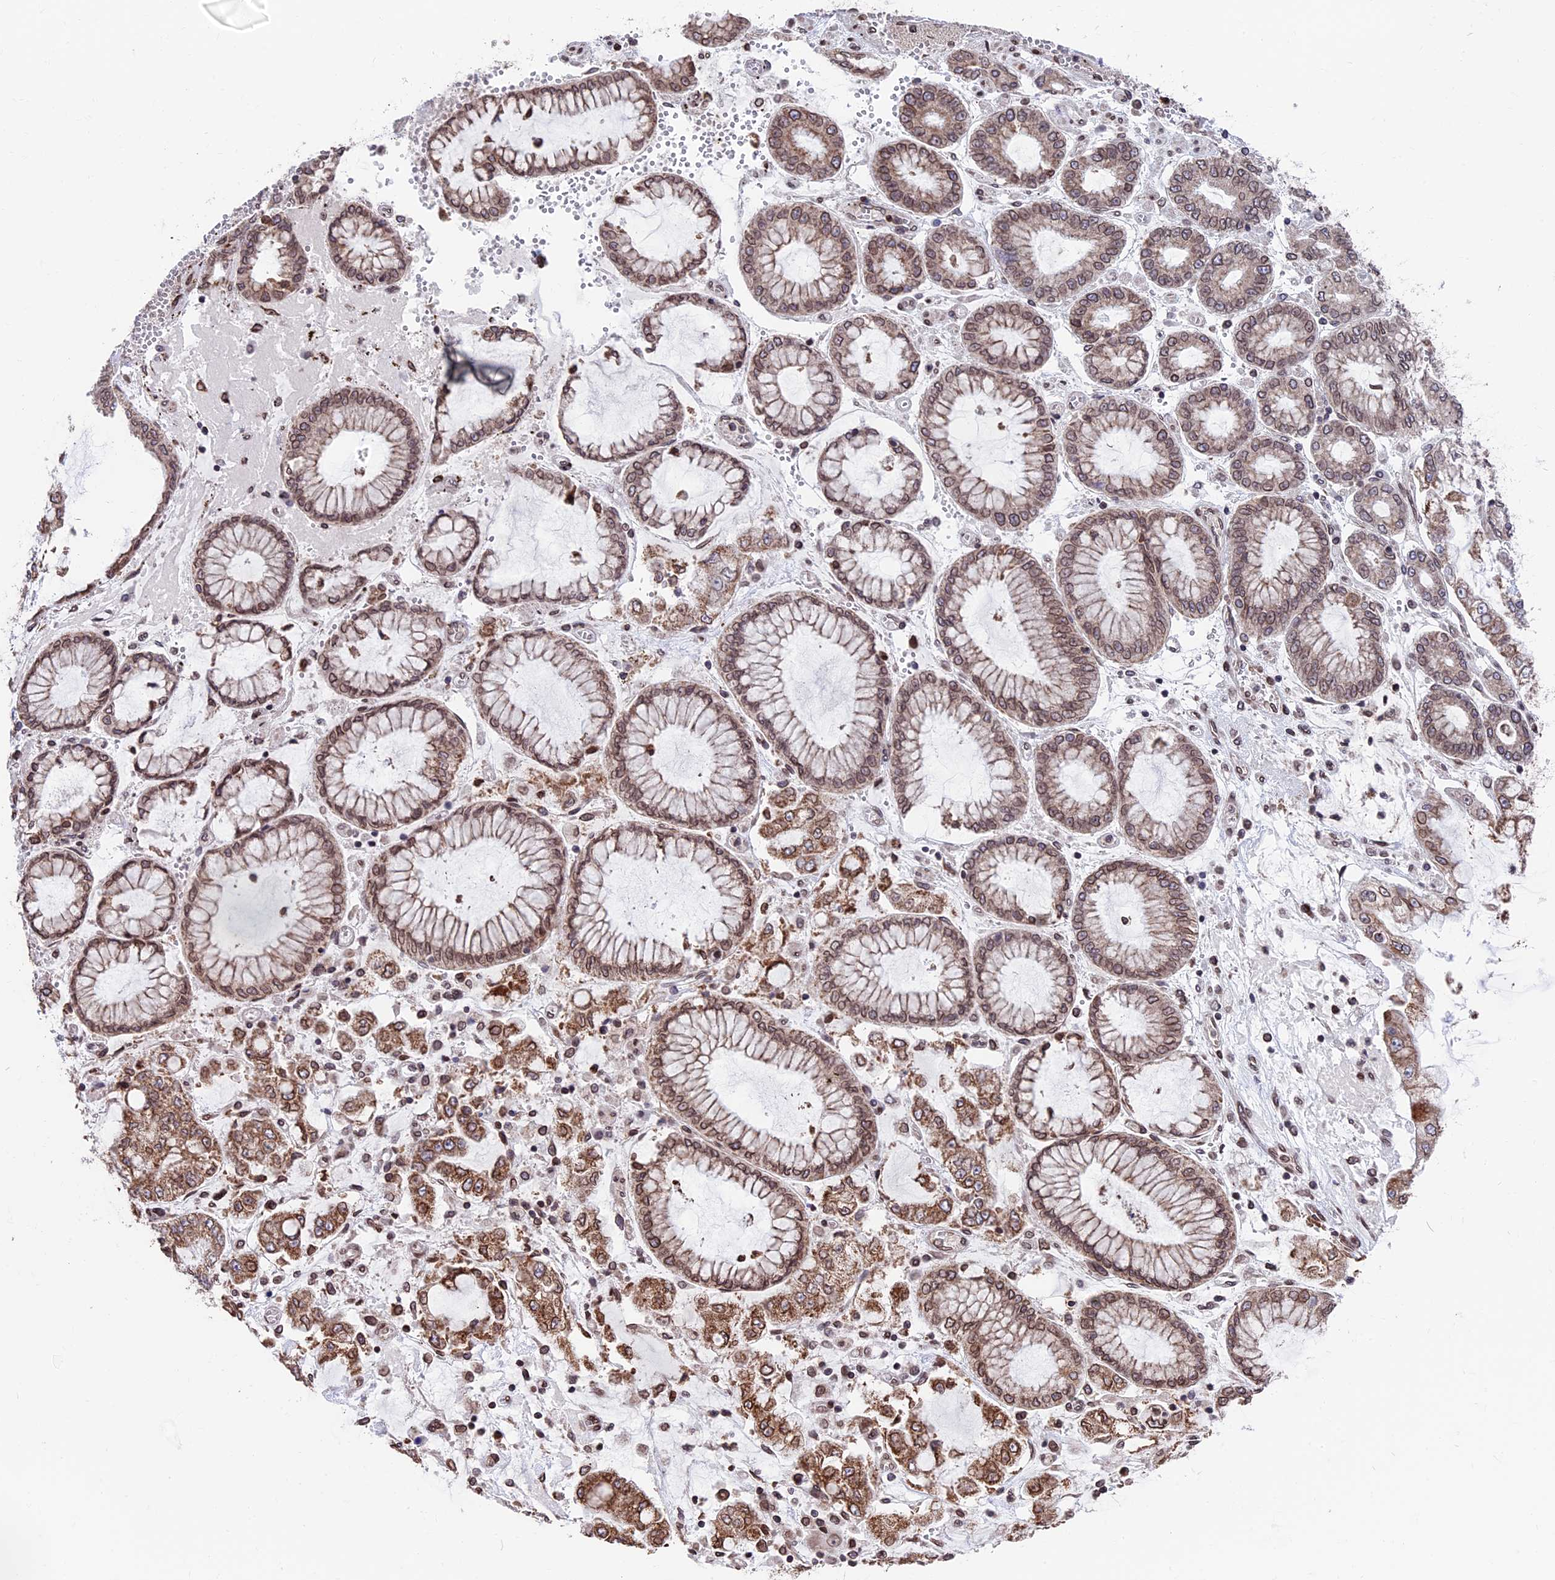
{"staining": {"intensity": "moderate", "quantity": ">75%", "location": "cytoplasmic/membranous,nuclear"}, "tissue": "stomach cancer", "cell_type": "Tumor cells", "image_type": "cancer", "snomed": [{"axis": "morphology", "description": "Adenocarcinoma, NOS"}, {"axis": "topography", "description": "Stomach"}], "caption": "Stomach cancer stained with a protein marker shows moderate staining in tumor cells.", "gene": "PTCHD4", "patient": {"sex": "male", "age": 76}}